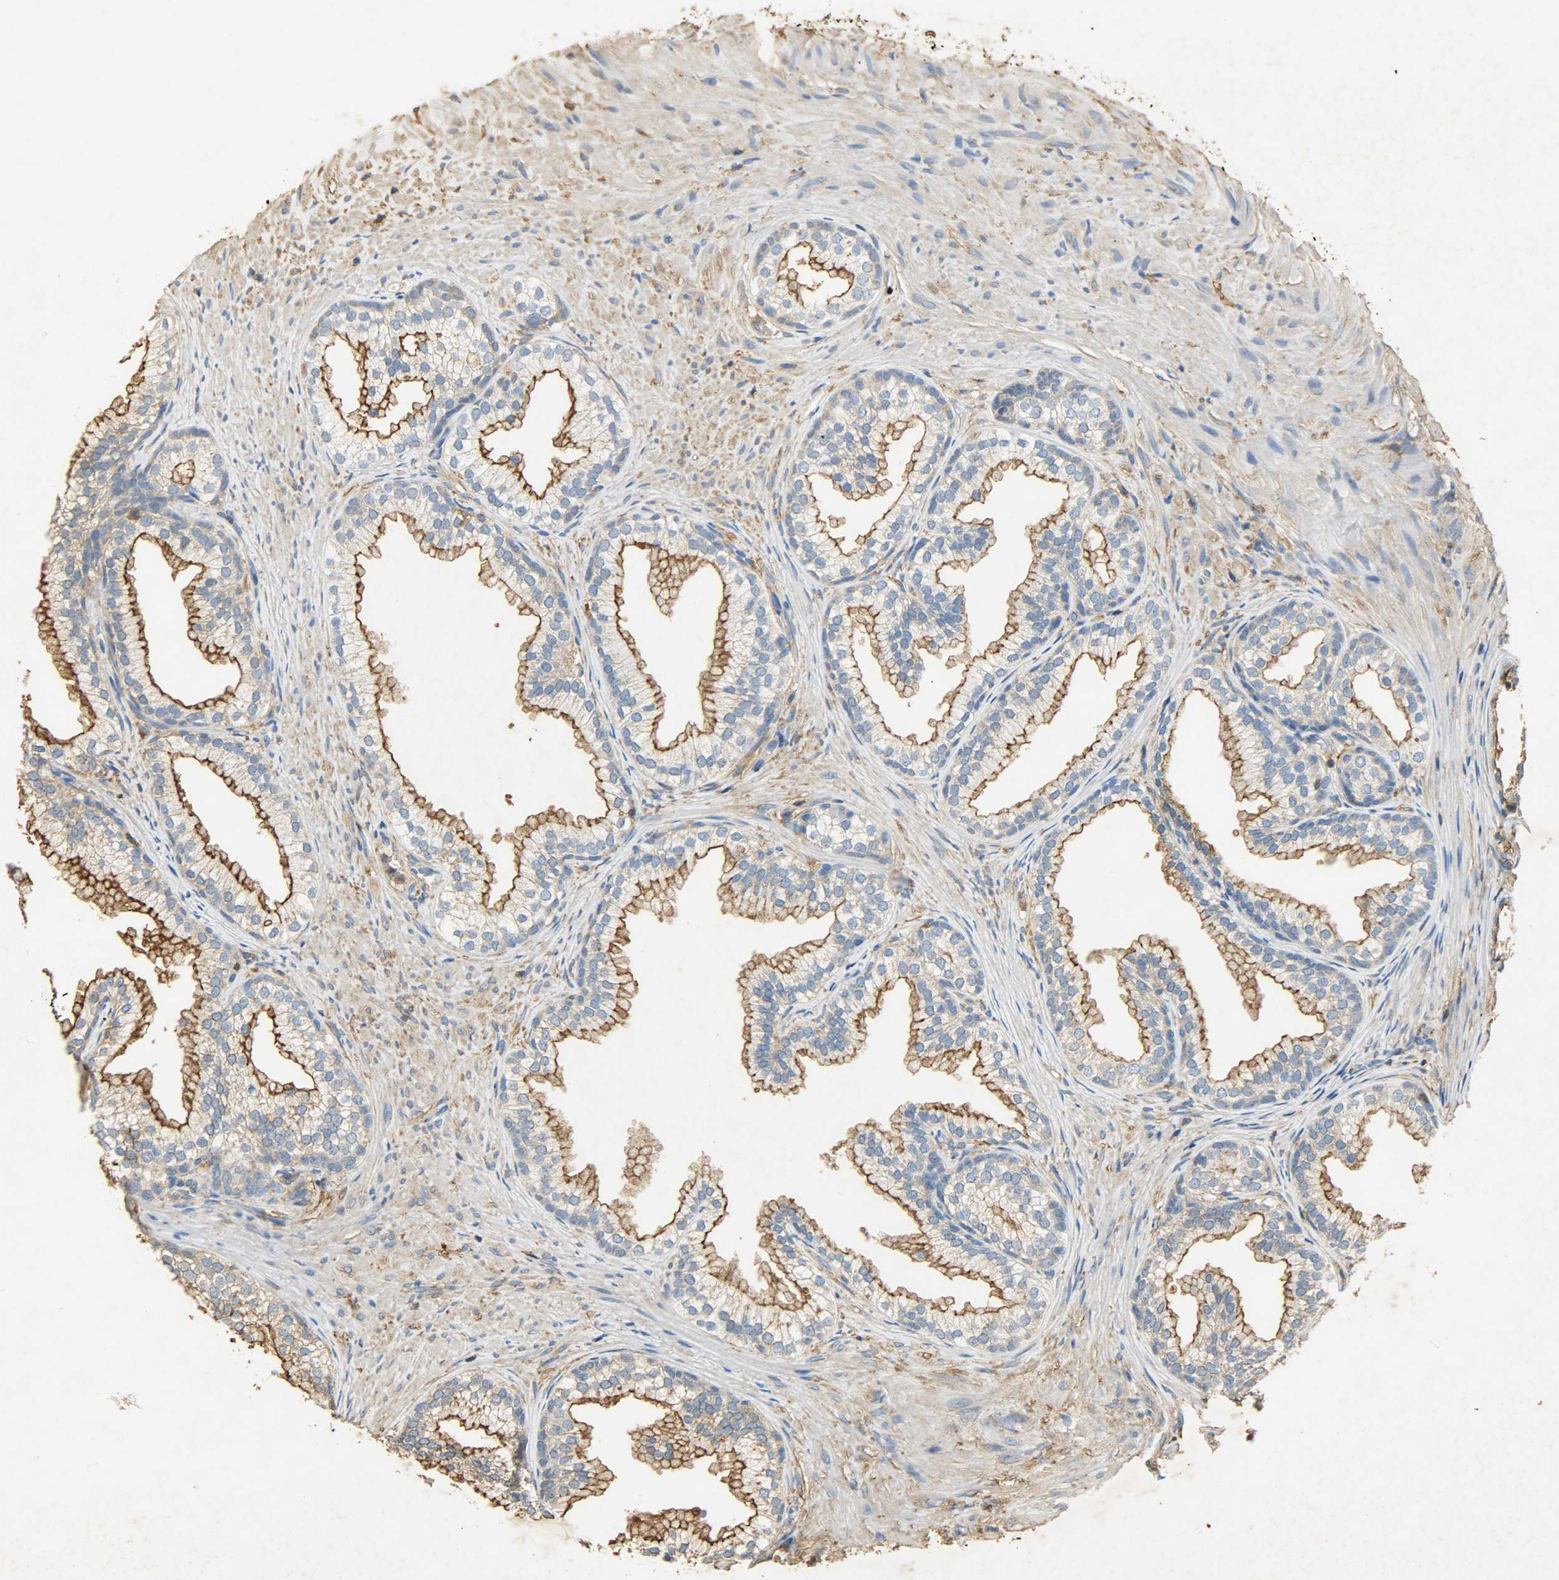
{"staining": {"intensity": "strong", "quantity": "<25%", "location": "cytoplasmic/membranous"}, "tissue": "prostate", "cell_type": "Glandular cells", "image_type": "normal", "snomed": [{"axis": "morphology", "description": "Normal tissue, NOS"}, {"axis": "topography", "description": "Prostate"}], "caption": "An image of human prostate stained for a protein exhibits strong cytoplasmic/membranous brown staining in glandular cells. The protein of interest is shown in brown color, while the nuclei are stained blue.", "gene": "ANXA6", "patient": {"sex": "male", "age": 76}}